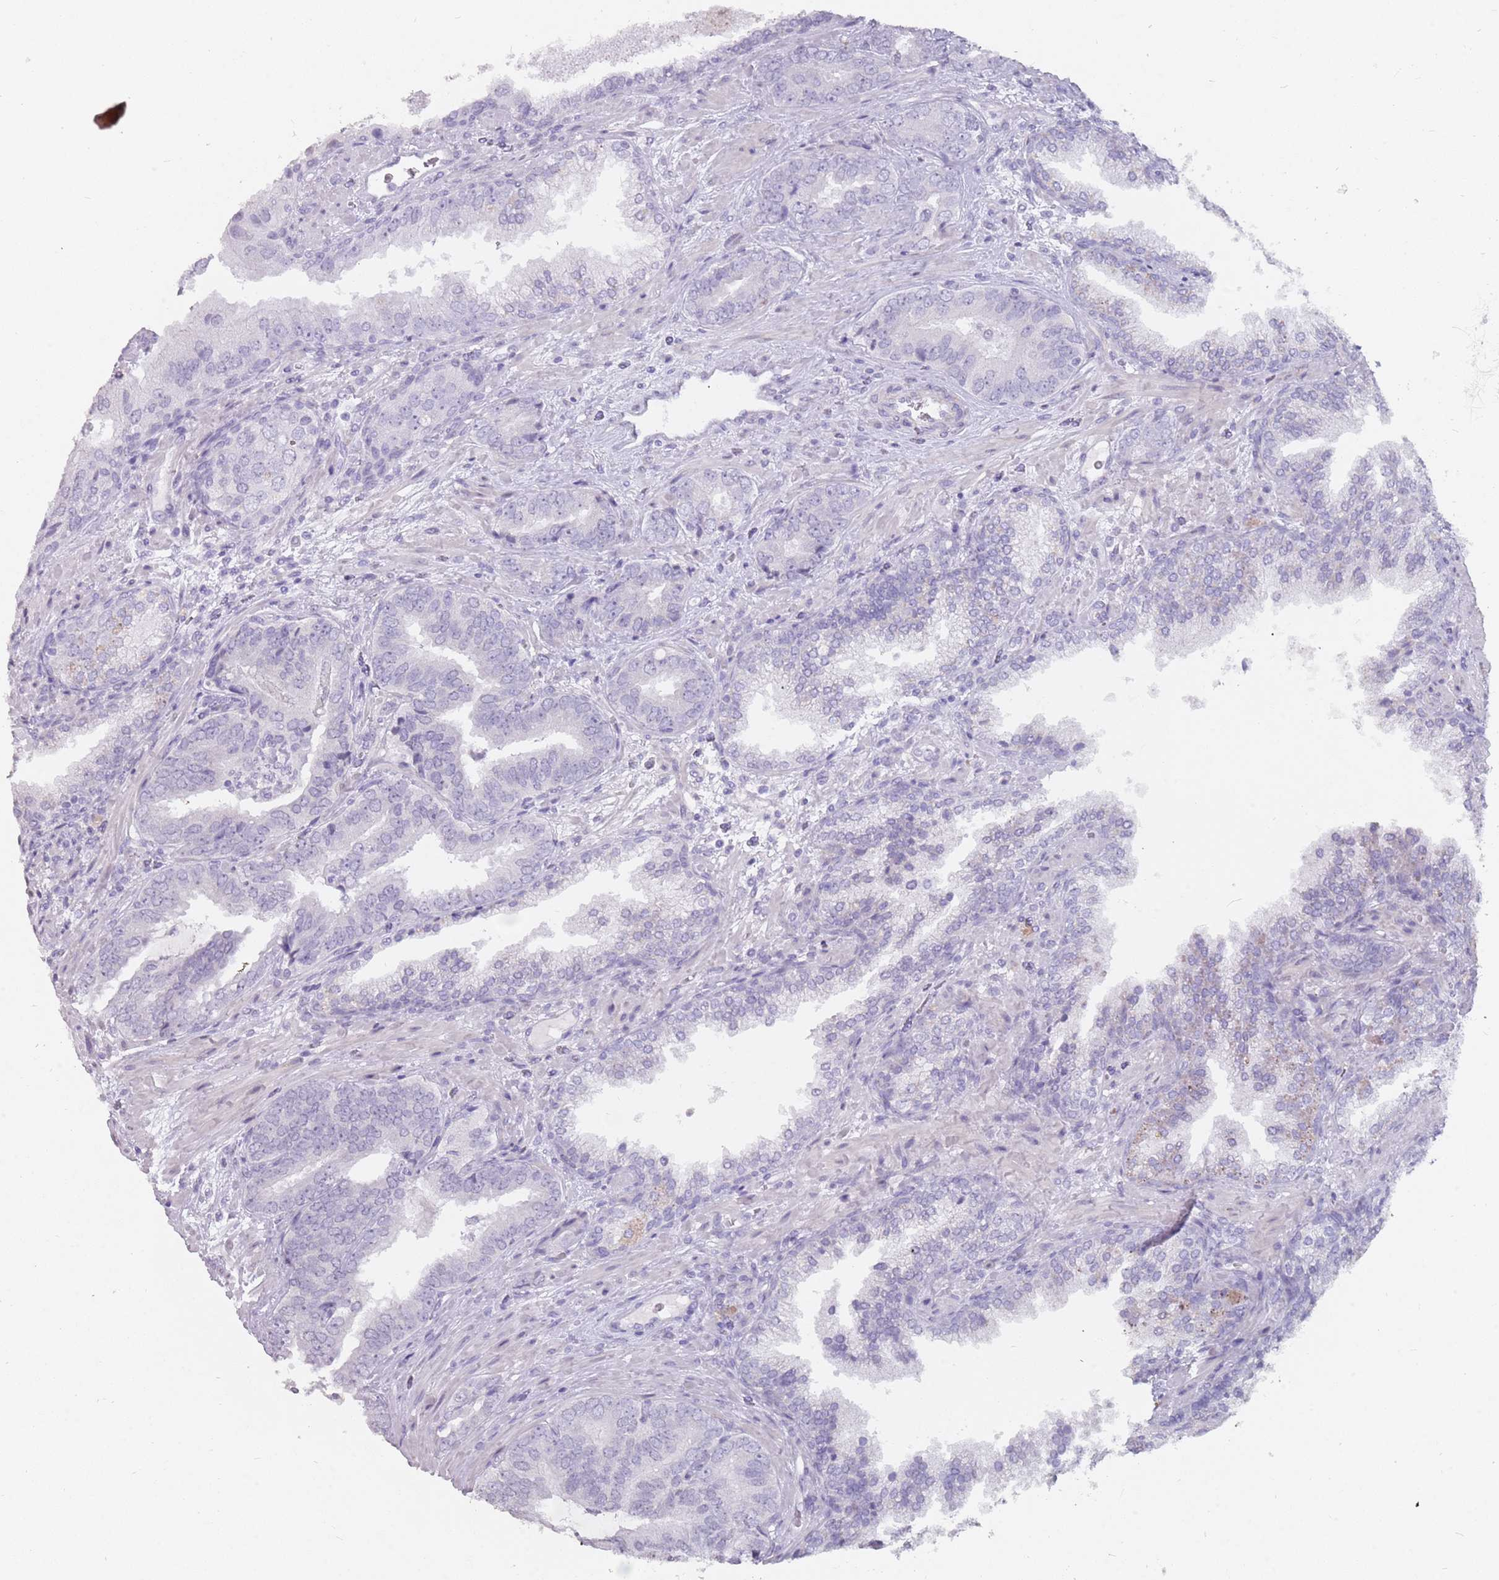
{"staining": {"intensity": "negative", "quantity": "none", "location": "none"}, "tissue": "prostate cancer", "cell_type": "Tumor cells", "image_type": "cancer", "snomed": [{"axis": "morphology", "description": "Adenocarcinoma, High grade"}, {"axis": "topography", "description": "Prostate"}], "caption": "This micrograph is of adenocarcinoma (high-grade) (prostate) stained with IHC to label a protein in brown with the nuclei are counter-stained blue. There is no positivity in tumor cells.", "gene": "DDX4", "patient": {"sex": "male", "age": 71}}